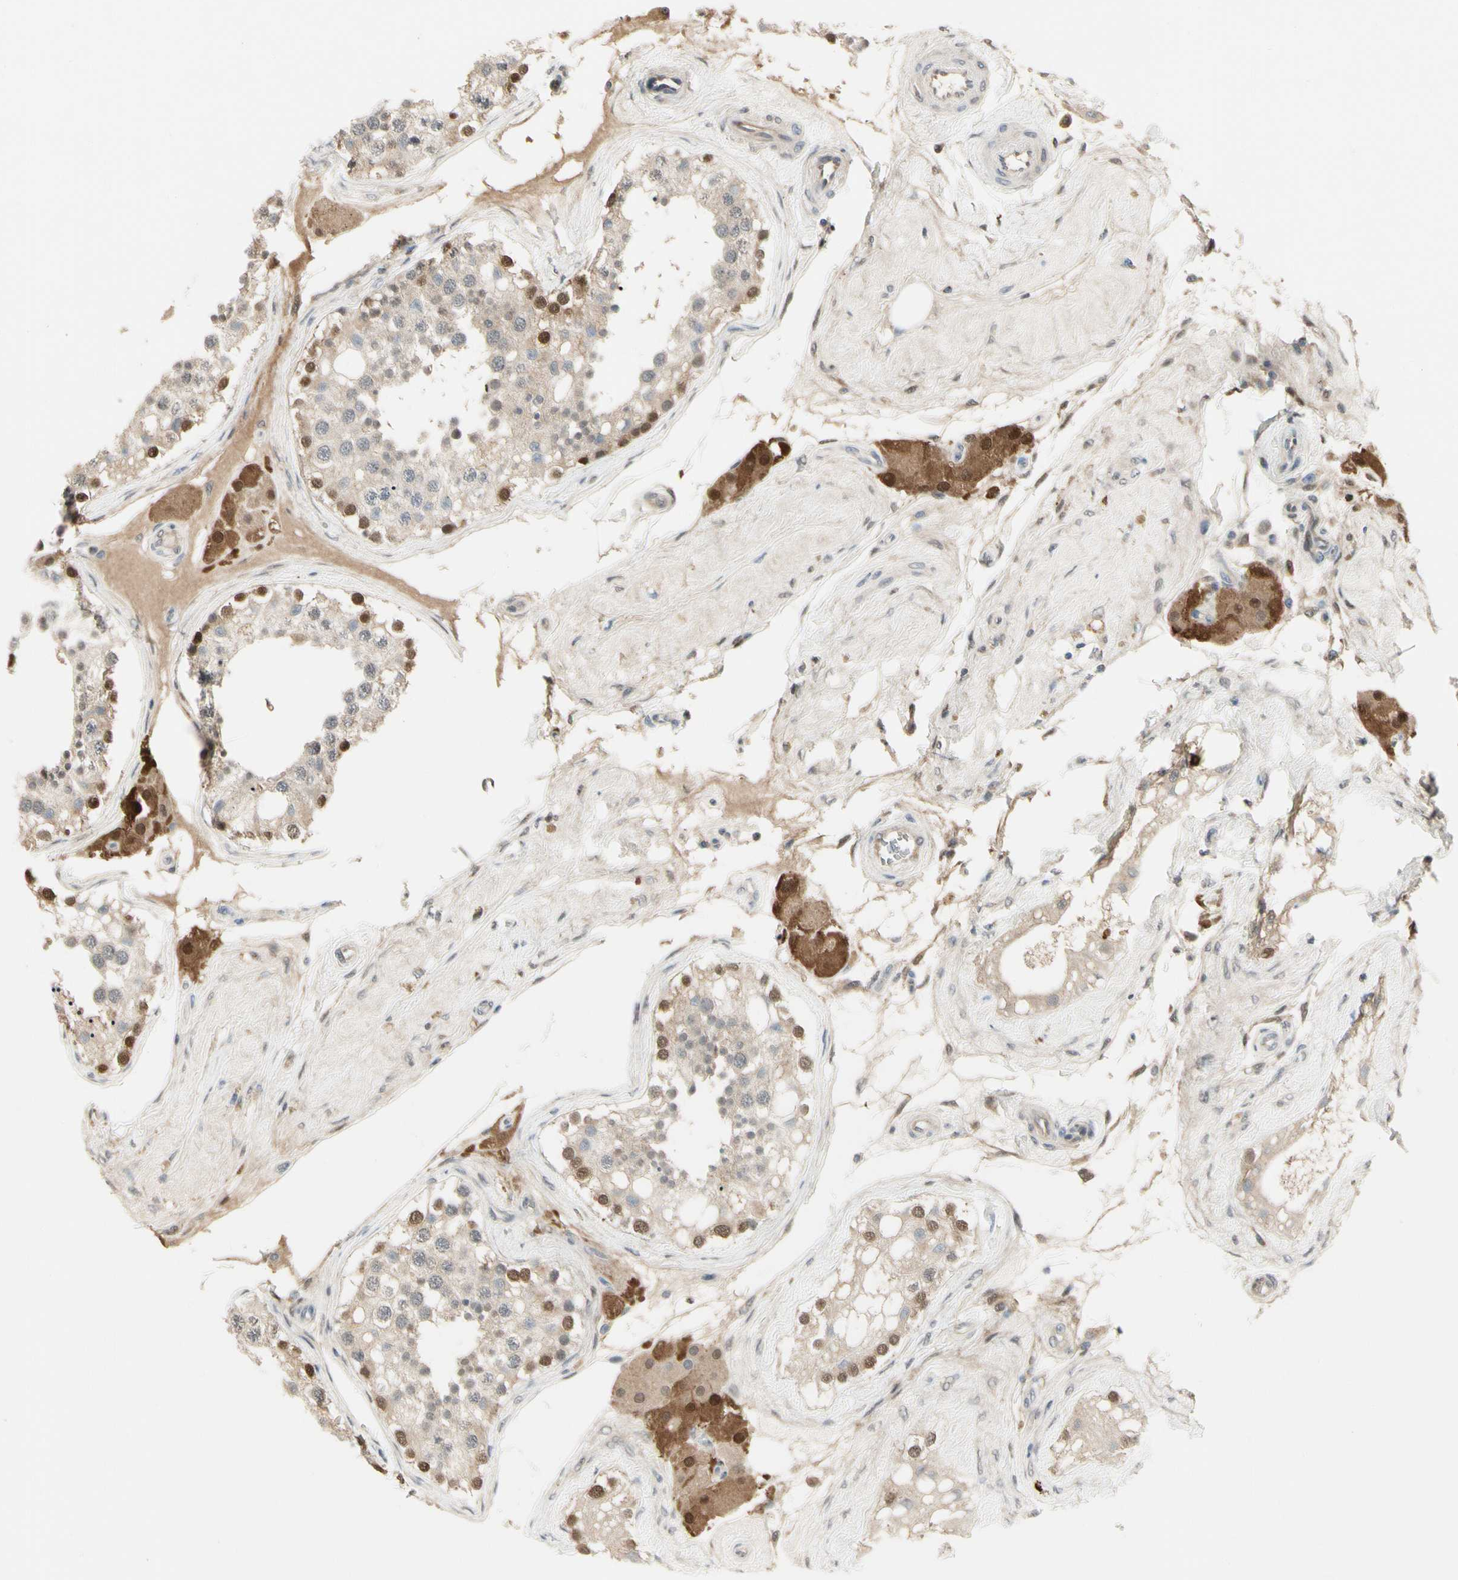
{"staining": {"intensity": "strong", "quantity": "<25%", "location": "cytoplasmic/membranous,nuclear"}, "tissue": "testis", "cell_type": "Cells in seminiferous ducts", "image_type": "normal", "snomed": [{"axis": "morphology", "description": "Normal tissue, NOS"}, {"axis": "topography", "description": "Testis"}], "caption": "Human testis stained for a protein (brown) demonstrates strong cytoplasmic/membranous,nuclear positive positivity in about <25% of cells in seminiferous ducts.", "gene": "EVC", "patient": {"sex": "male", "age": 68}}